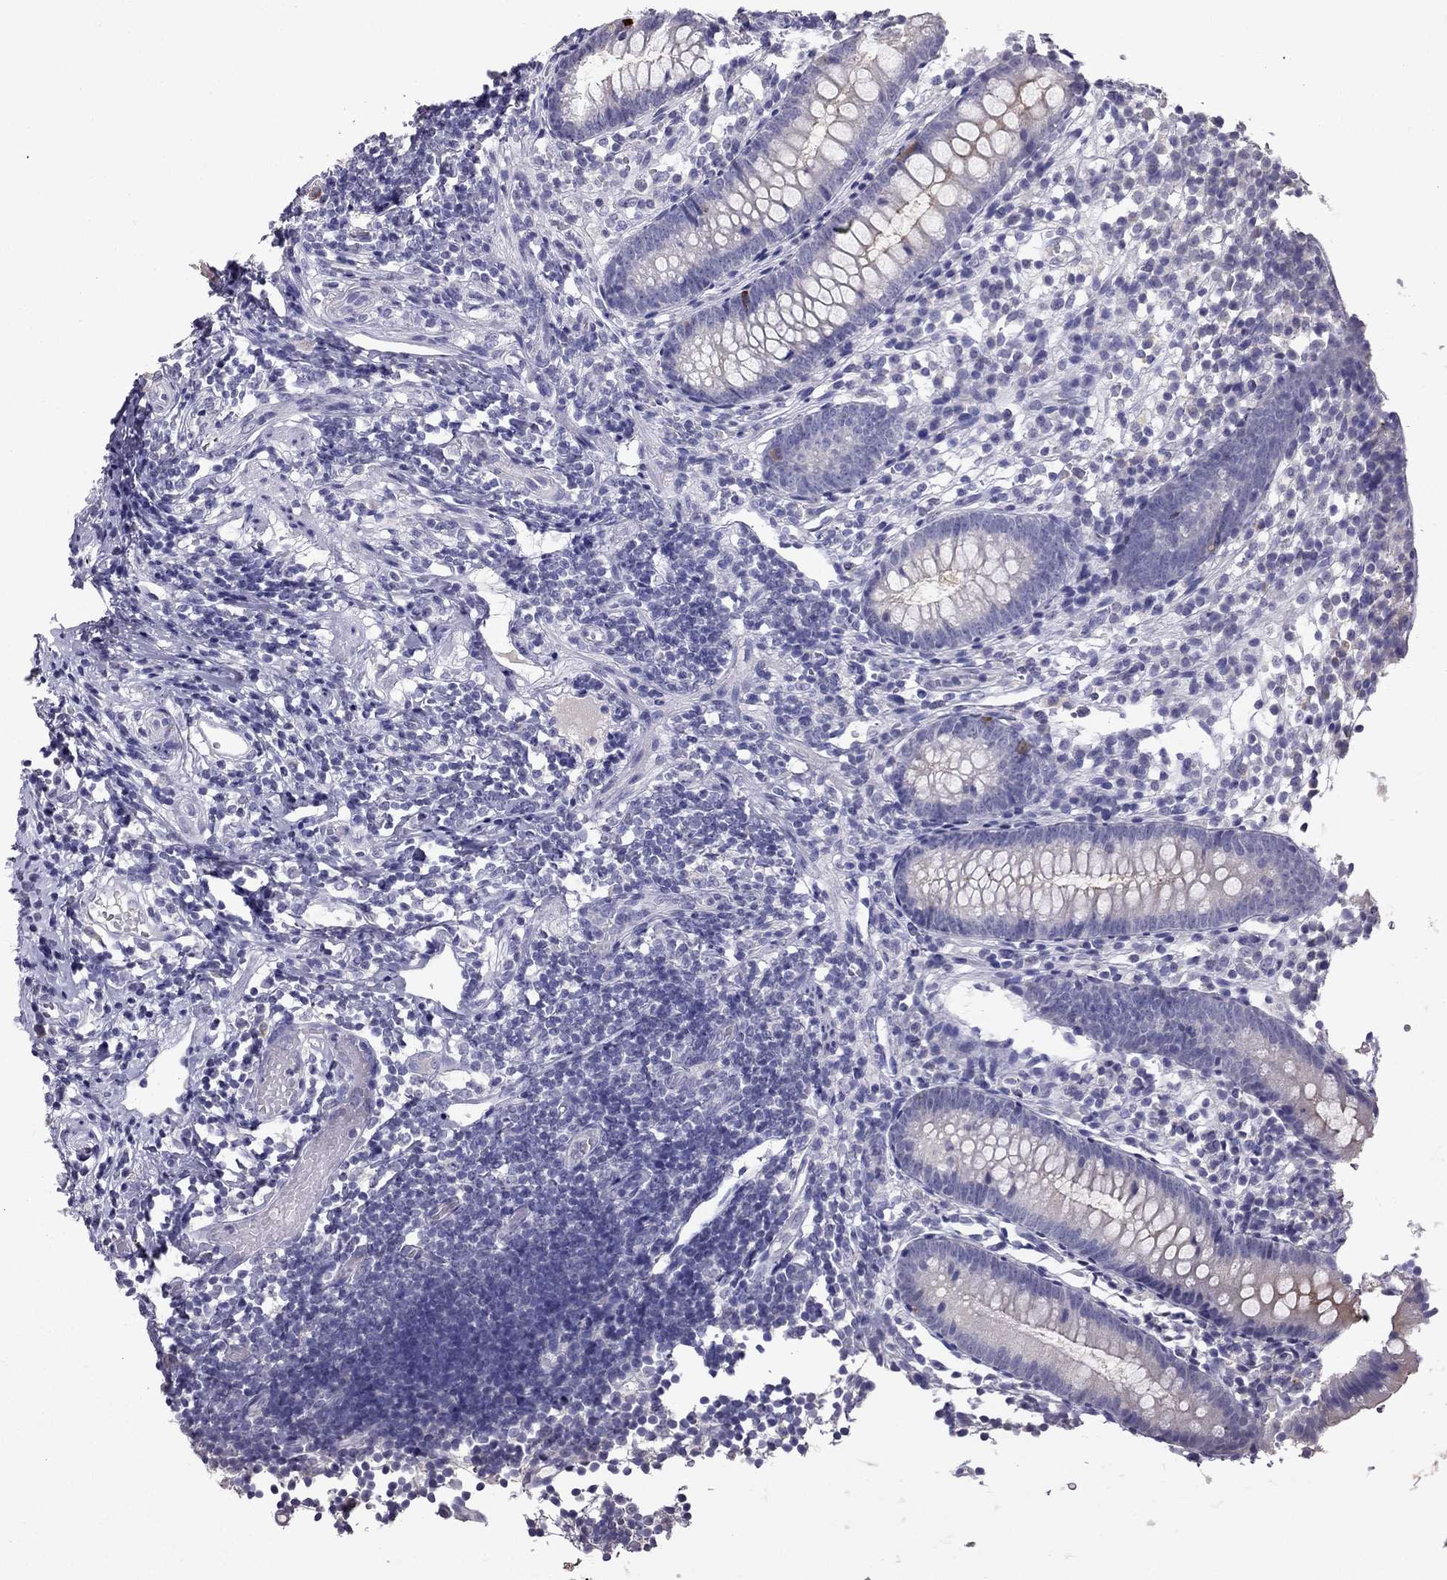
{"staining": {"intensity": "moderate", "quantity": "<25%", "location": "cytoplasmic/membranous"}, "tissue": "appendix", "cell_type": "Glandular cells", "image_type": "normal", "snomed": [{"axis": "morphology", "description": "Normal tissue, NOS"}, {"axis": "topography", "description": "Appendix"}], "caption": "IHC of normal appendix reveals low levels of moderate cytoplasmic/membranous positivity in about <25% of glandular cells. IHC stains the protein in brown and the nuclei are stained blue.", "gene": "ARHGAP11A", "patient": {"sex": "female", "age": 40}}